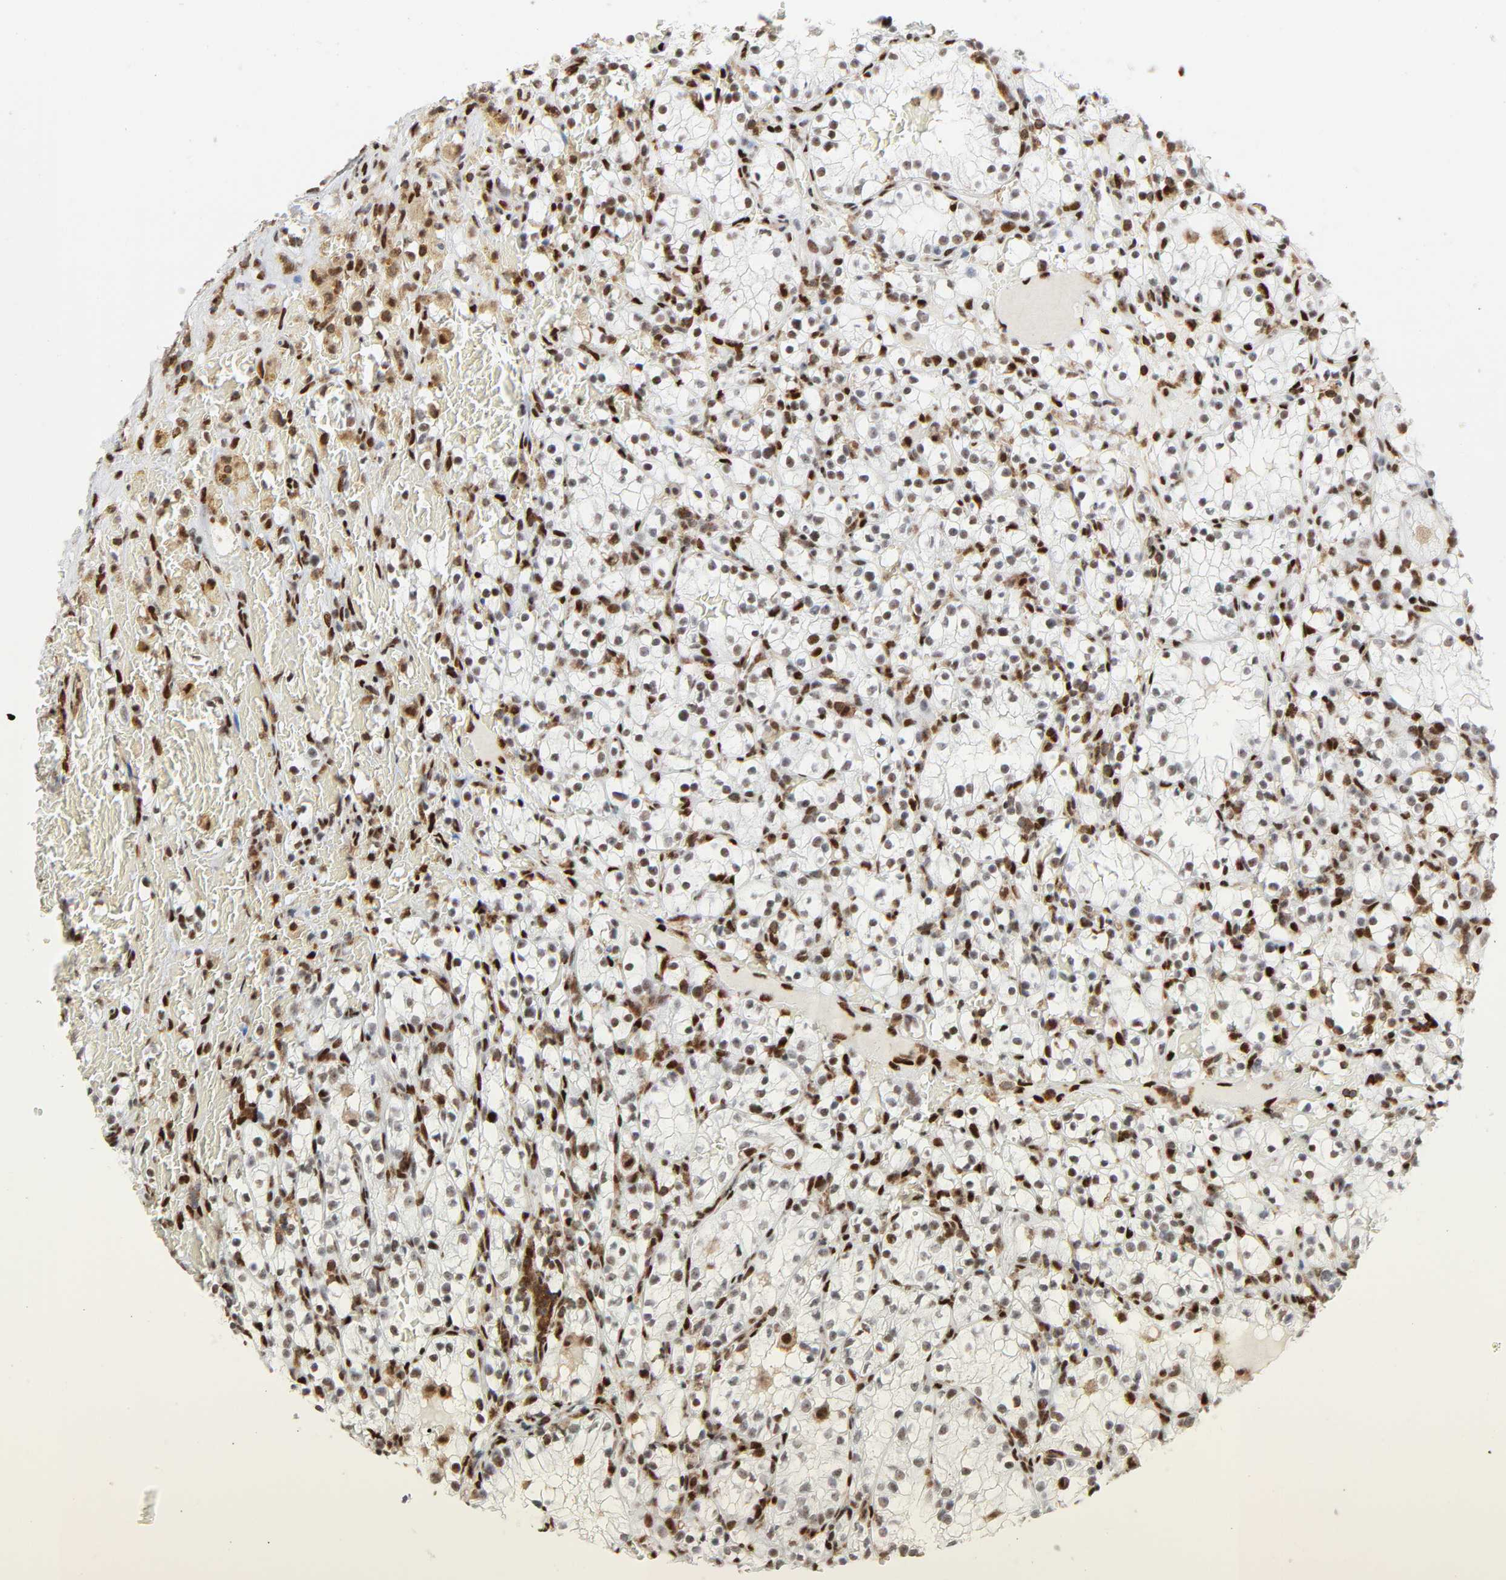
{"staining": {"intensity": "moderate", "quantity": "25%-75%", "location": "nuclear"}, "tissue": "renal cancer", "cell_type": "Tumor cells", "image_type": "cancer", "snomed": [{"axis": "morphology", "description": "Normal tissue, NOS"}, {"axis": "morphology", "description": "Adenocarcinoma, NOS"}, {"axis": "topography", "description": "Kidney"}], "caption": "Protein expression analysis of adenocarcinoma (renal) reveals moderate nuclear staining in approximately 25%-75% of tumor cells. Nuclei are stained in blue.", "gene": "WAS", "patient": {"sex": "female", "age": 55}}